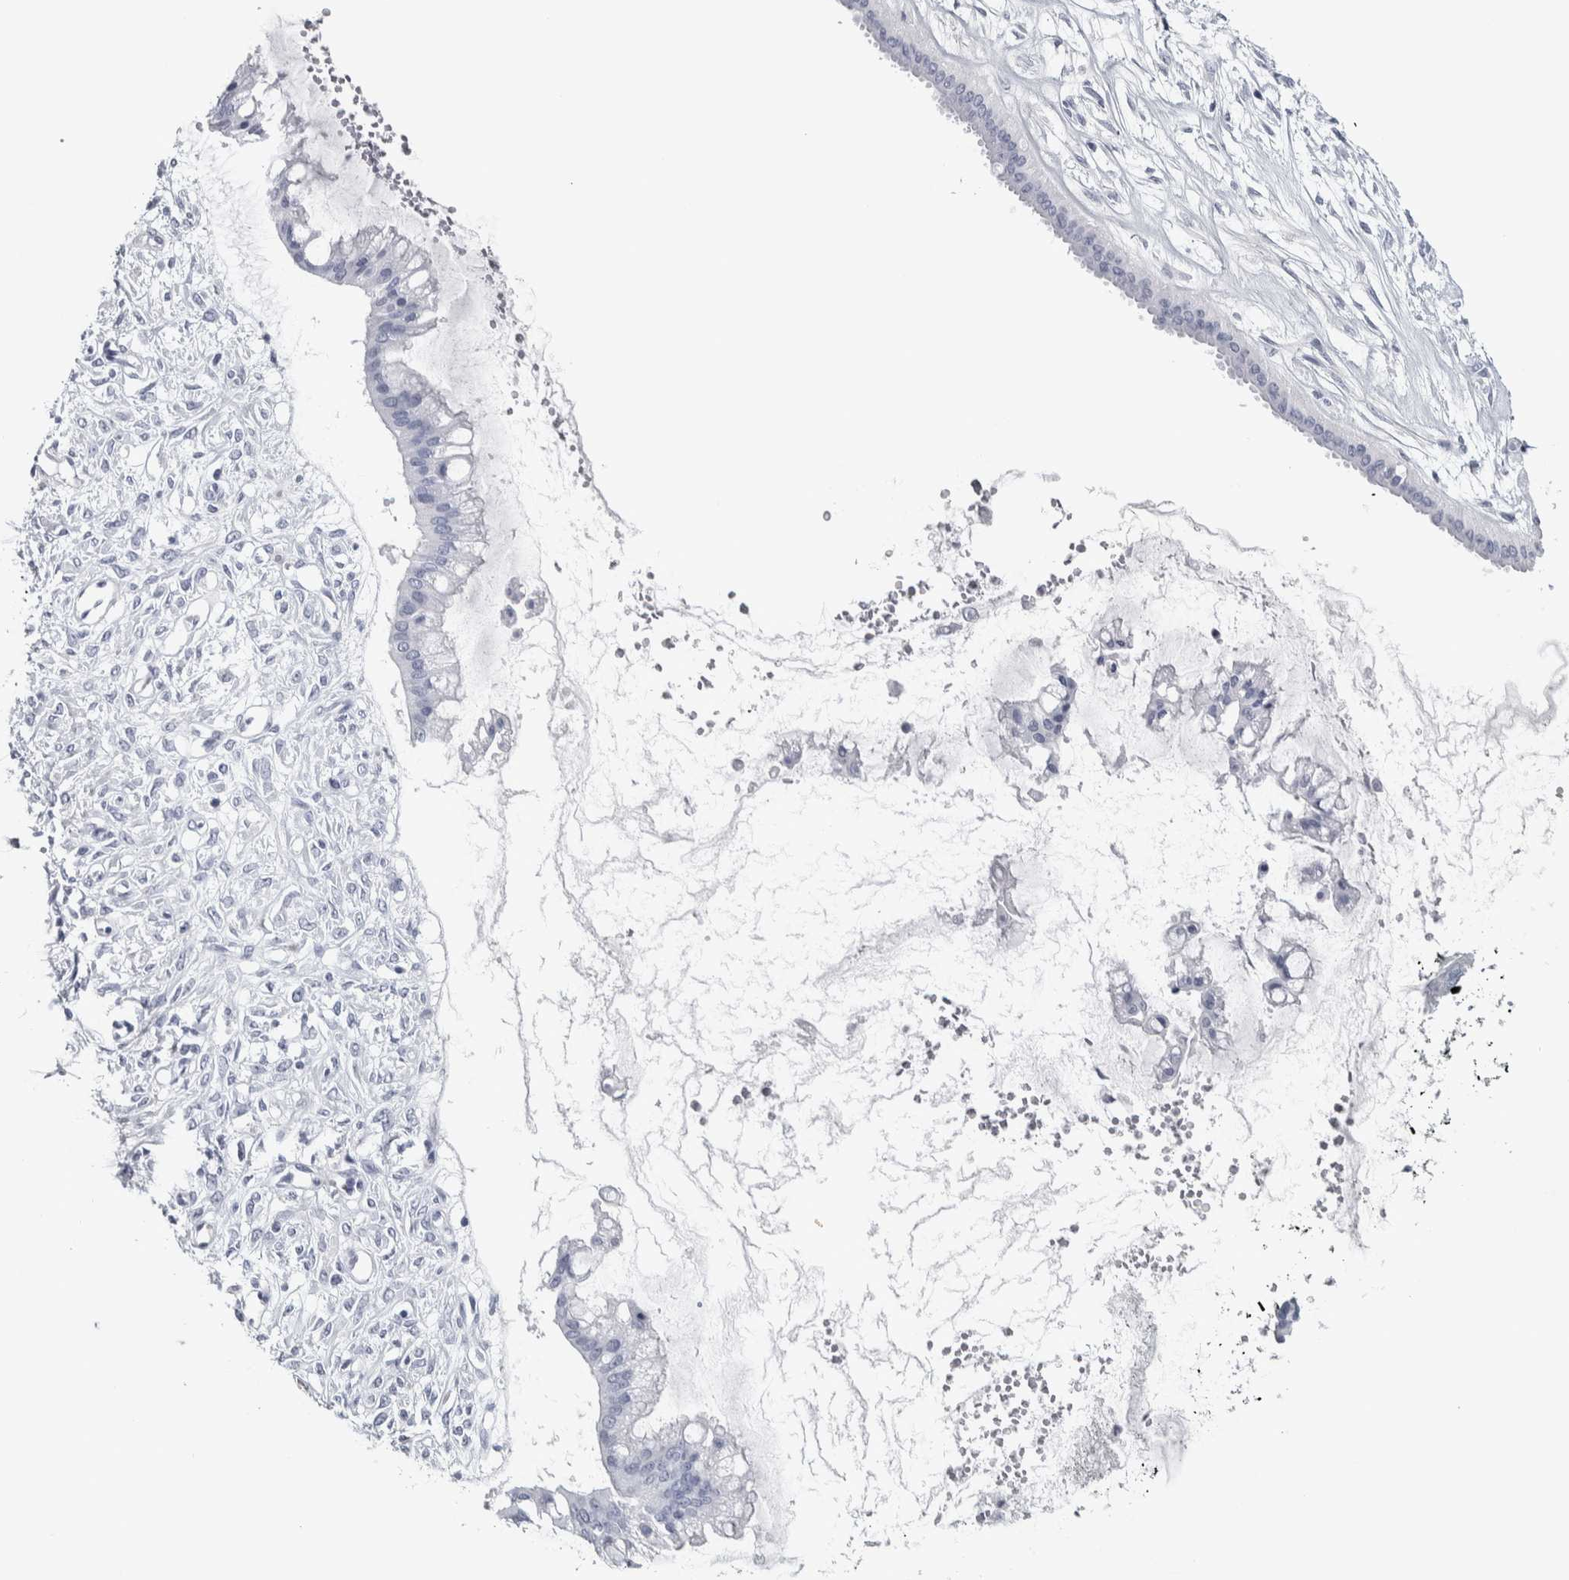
{"staining": {"intensity": "negative", "quantity": "none", "location": "none"}, "tissue": "ovarian cancer", "cell_type": "Tumor cells", "image_type": "cancer", "snomed": [{"axis": "morphology", "description": "Cystadenocarcinoma, mucinous, NOS"}, {"axis": "topography", "description": "Ovary"}], "caption": "Immunohistochemistry (IHC) of ovarian cancer (mucinous cystadenocarcinoma) shows no expression in tumor cells. The staining was performed using DAB to visualize the protein expression in brown, while the nuclei were stained in blue with hematoxylin (Magnification: 20x).", "gene": "NECAB1", "patient": {"sex": "female", "age": 73}}